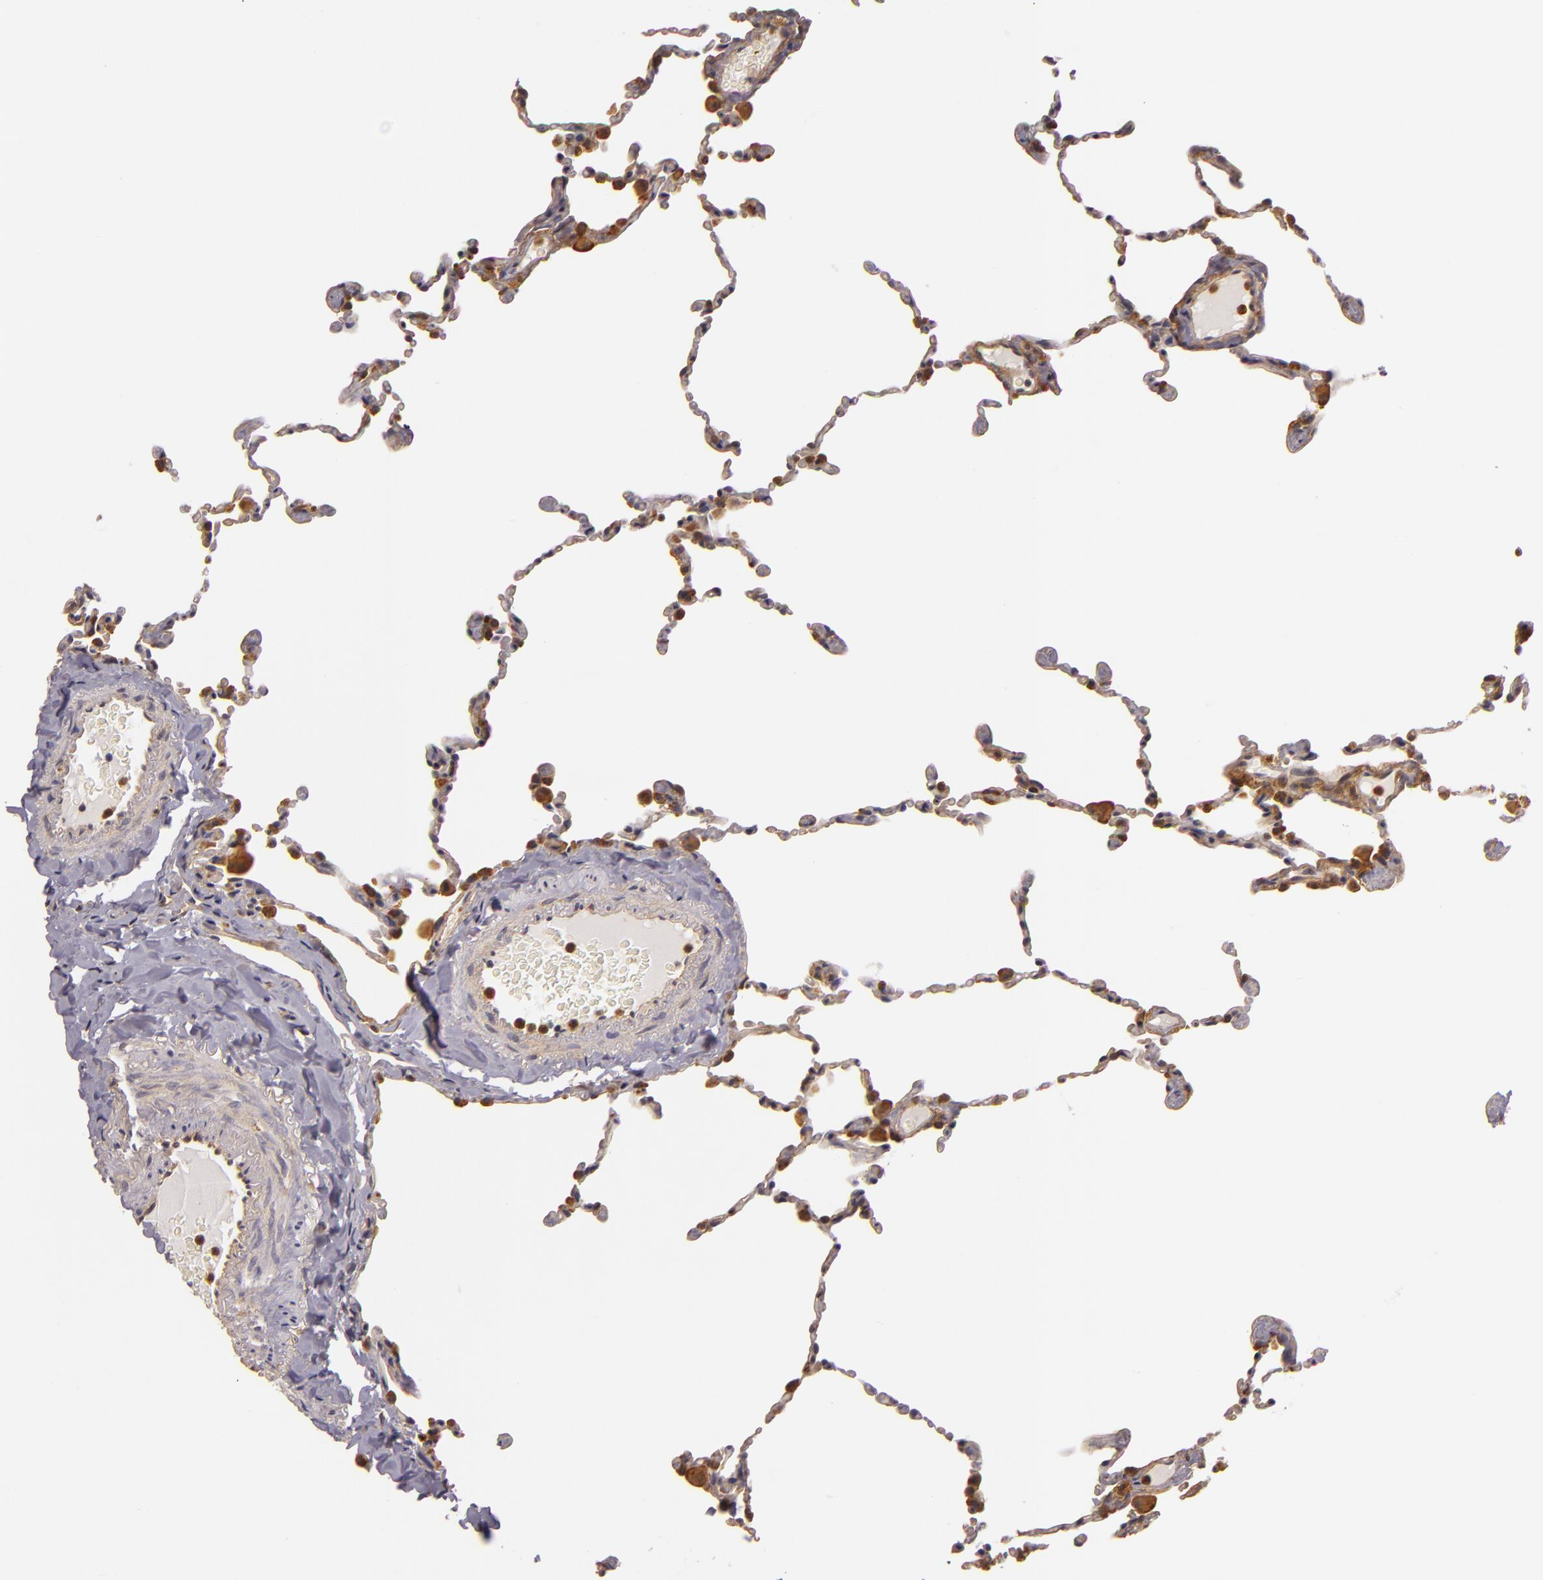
{"staining": {"intensity": "strong", "quantity": ">75%", "location": "cytoplasmic/membranous,nuclear"}, "tissue": "lung", "cell_type": "Alveolar cells", "image_type": "normal", "snomed": [{"axis": "morphology", "description": "Normal tissue, NOS"}, {"axis": "topography", "description": "Lung"}], "caption": "Immunohistochemical staining of unremarkable human lung demonstrates high levels of strong cytoplasmic/membranous,nuclear staining in approximately >75% of alveolar cells.", "gene": "TOM1", "patient": {"sex": "female", "age": 61}}